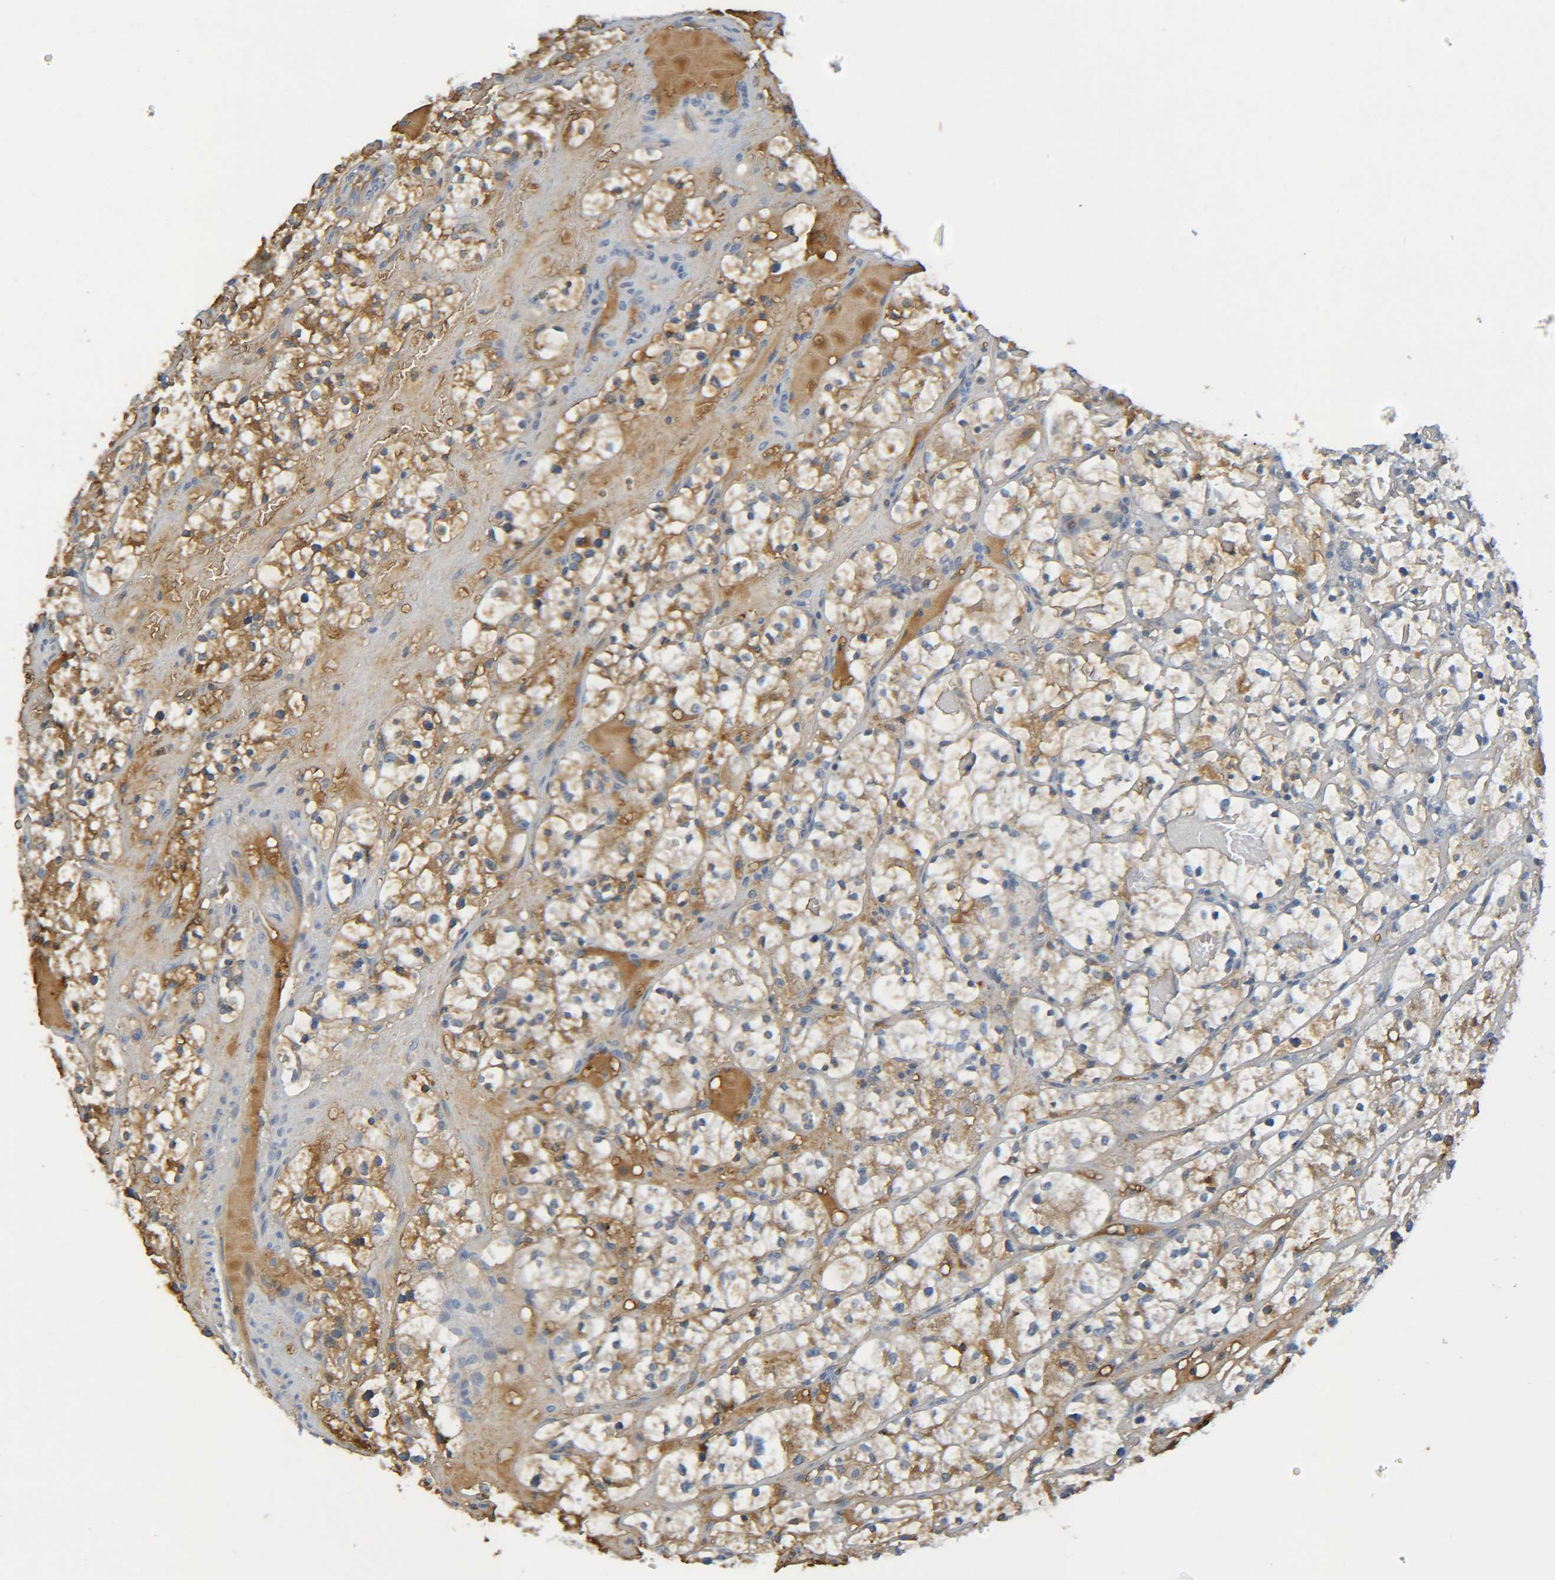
{"staining": {"intensity": "moderate", "quantity": ">75%", "location": "cytoplasmic/membranous"}, "tissue": "renal cancer", "cell_type": "Tumor cells", "image_type": "cancer", "snomed": [{"axis": "morphology", "description": "Adenocarcinoma, NOS"}, {"axis": "topography", "description": "Kidney"}], "caption": "DAB immunohistochemical staining of adenocarcinoma (renal) demonstrates moderate cytoplasmic/membranous protein expression in about >75% of tumor cells.", "gene": "C1QA", "patient": {"sex": "female", "age": 60}}